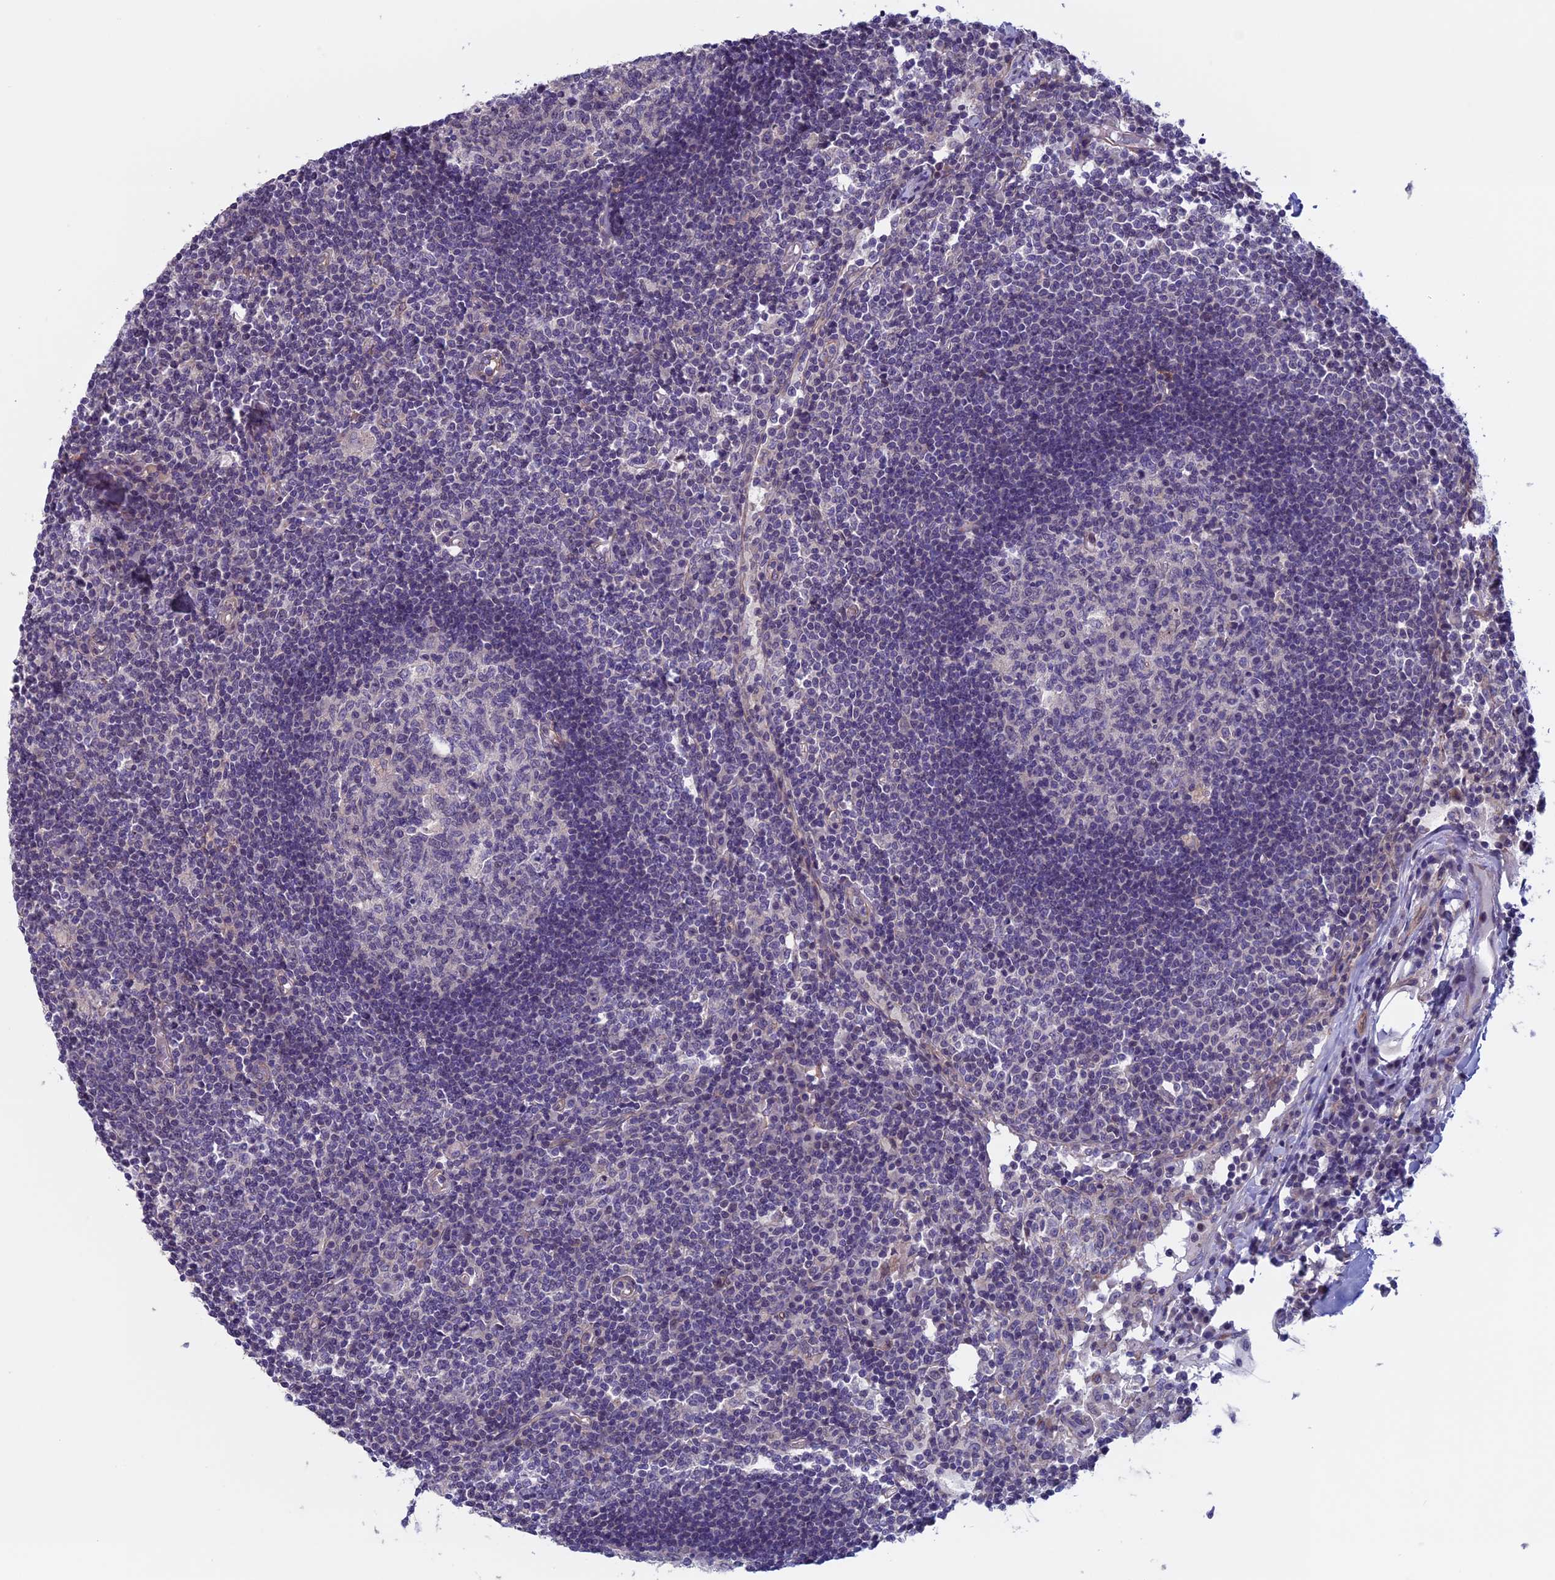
{"staining": {"intensity": "negative", "quantity": "none", "location": "none"}, "tissue": "lymph node", "cell_type": "Germinal center cells", "image_type": "normal", "snomed": [{"axis": "morphology", "description": "Normal tissue, NOS"}, {"axis": "topography", "description": "Lymph node"}], "caption": "This micrograph is of benign lymph node stained with IHC to label a protein in brown with the nuclei are counter-stained blue. There is no staining in germinal center cells. (DAB IHC, high magnification).", "gene": "CNOT6L", "patient": {"sex": "female", "age": 55}}